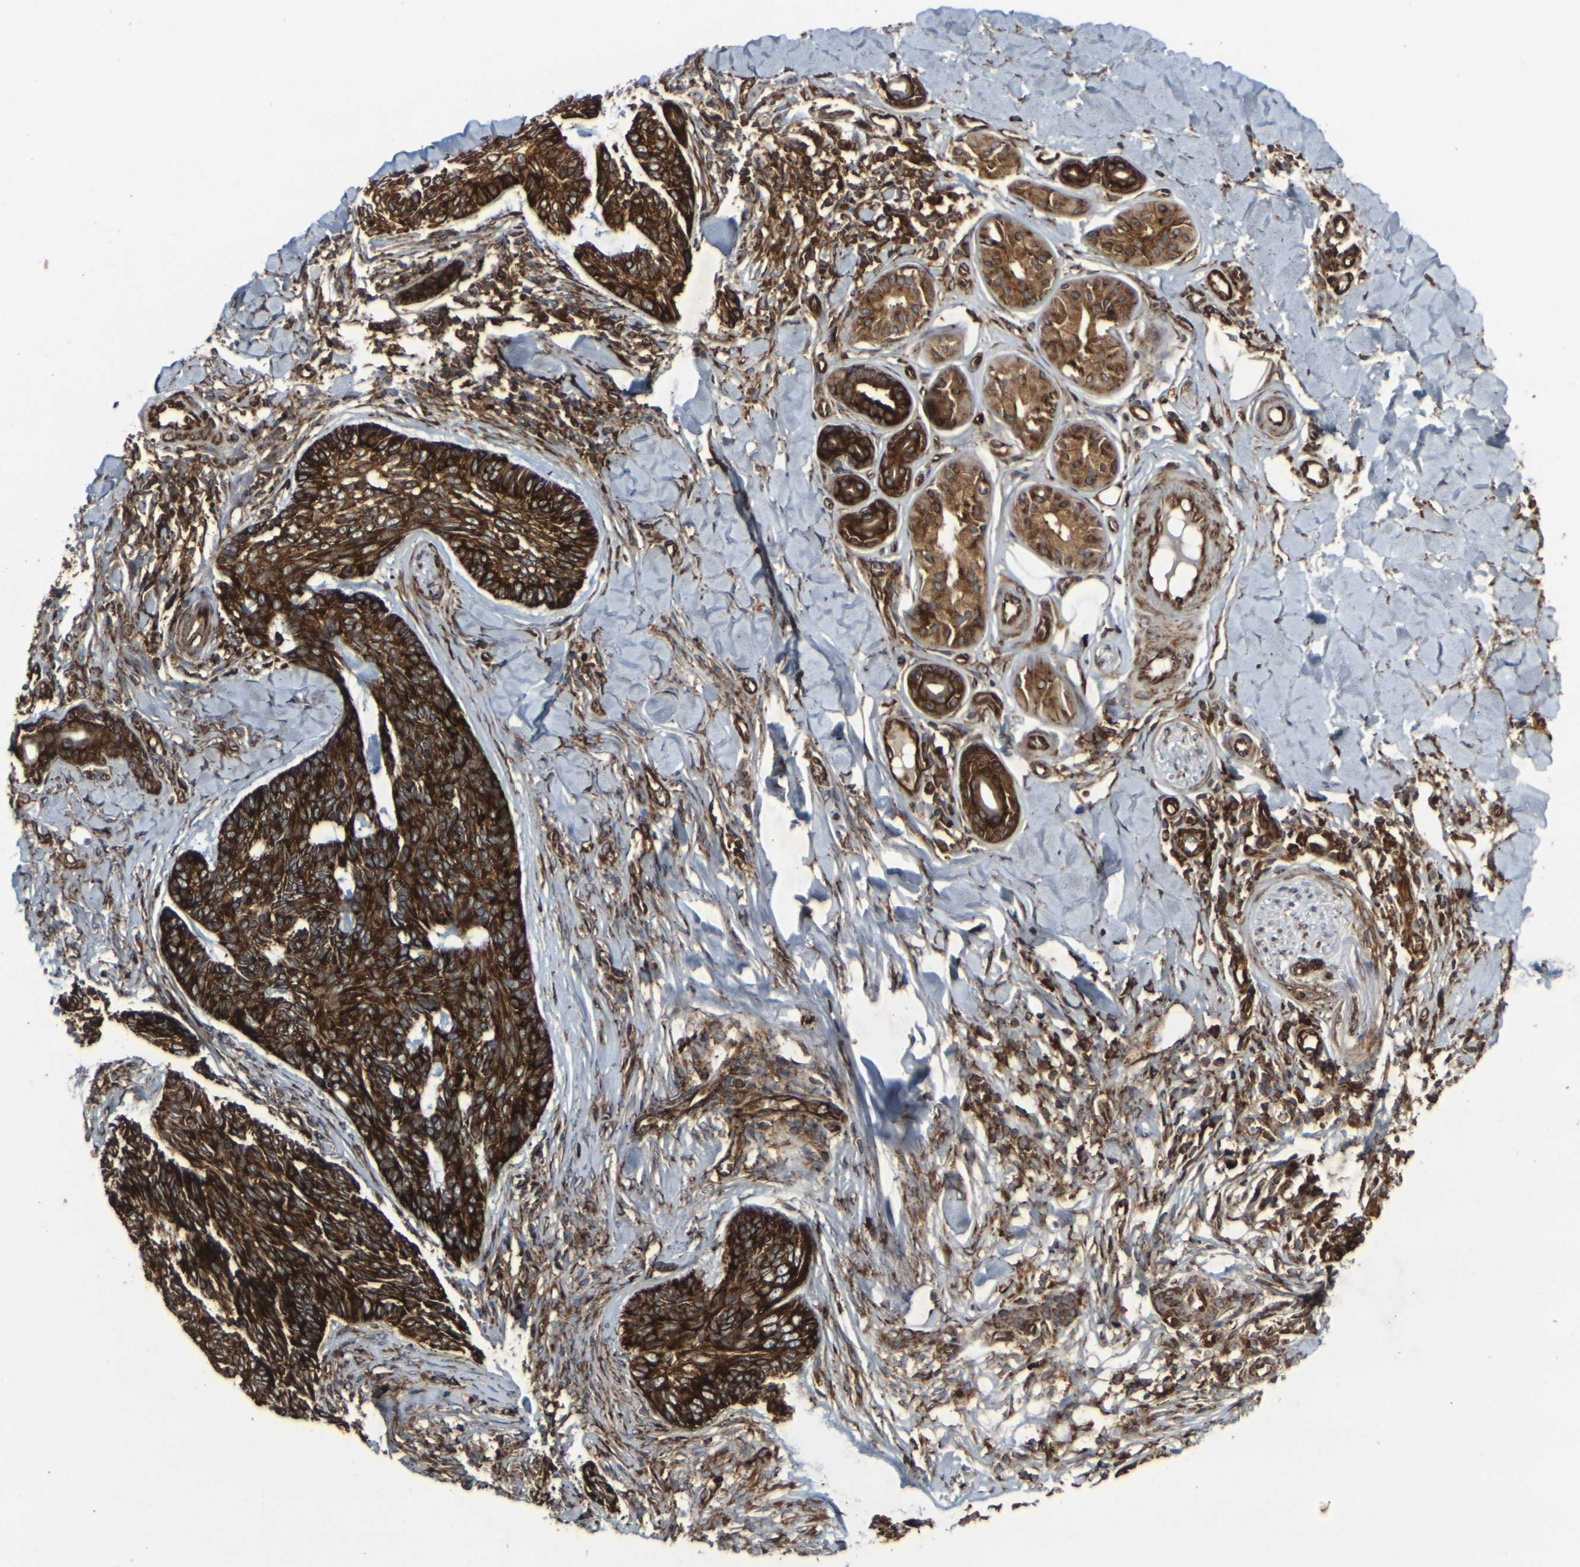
{"staining": {"intensity": "strong", "quantity": ">75%", "location": "cytoplasmic/membranous"}, "tissue": "skin cancer", "cell_type": "Tumor cells", "image_type": "cancer", "snomed": [{"axis": "morphology", "description": "Basal cell carcinoma"}, {"axis": "topography", "description": "Skin"}], "caption": "Basal cell carcinoma (skin) stained with DAB immunohistochemistry exhibits high levels of strong cytoplasmic/membranous positivity in approximately >75% of tumor cells.", "gene": "MARCHF2", "patient": {"sex": "male", "age": 43}}